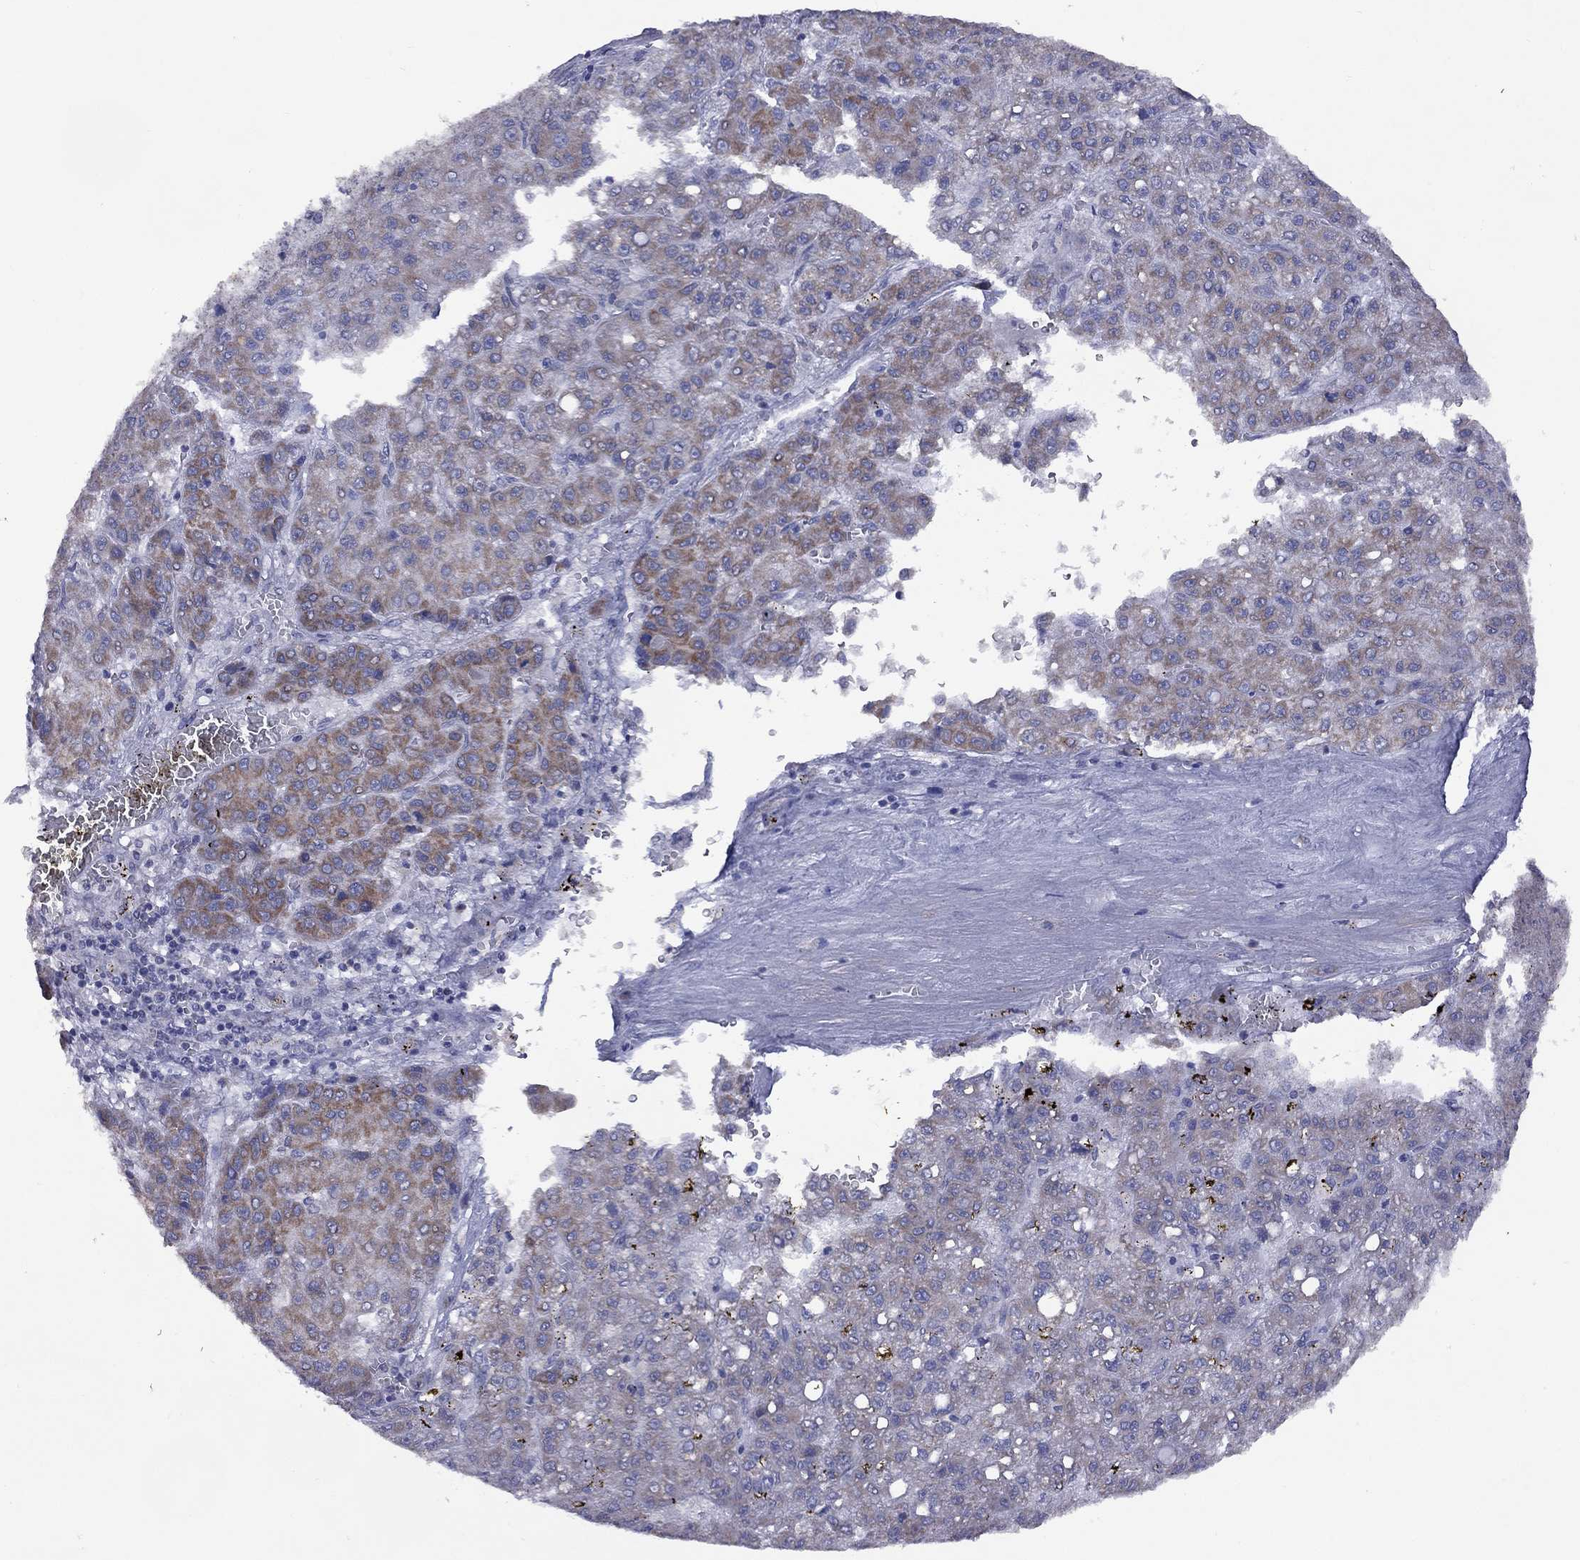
{"staining": {"intensity": "moderate", "quantity": ">75%", "location": "cytoplasmic/membranous"}, "tissue": "liver cancer", "cell_type": "Tumor cells", "image_type": "cancer", "snomed": [{"axis": "morphology", "description": "Carcinoma, Hepatocellular, NOS"}, {"axis": "topography", "description": "Liver"}], "caption": "A photomicrograph of liver cancer stained for a protein exhibits moderate cytoplasmic/membranous brown staining in tumor cells.", "gene": "NDUFB1", "patient": {"sex": "male", "age": 70}}